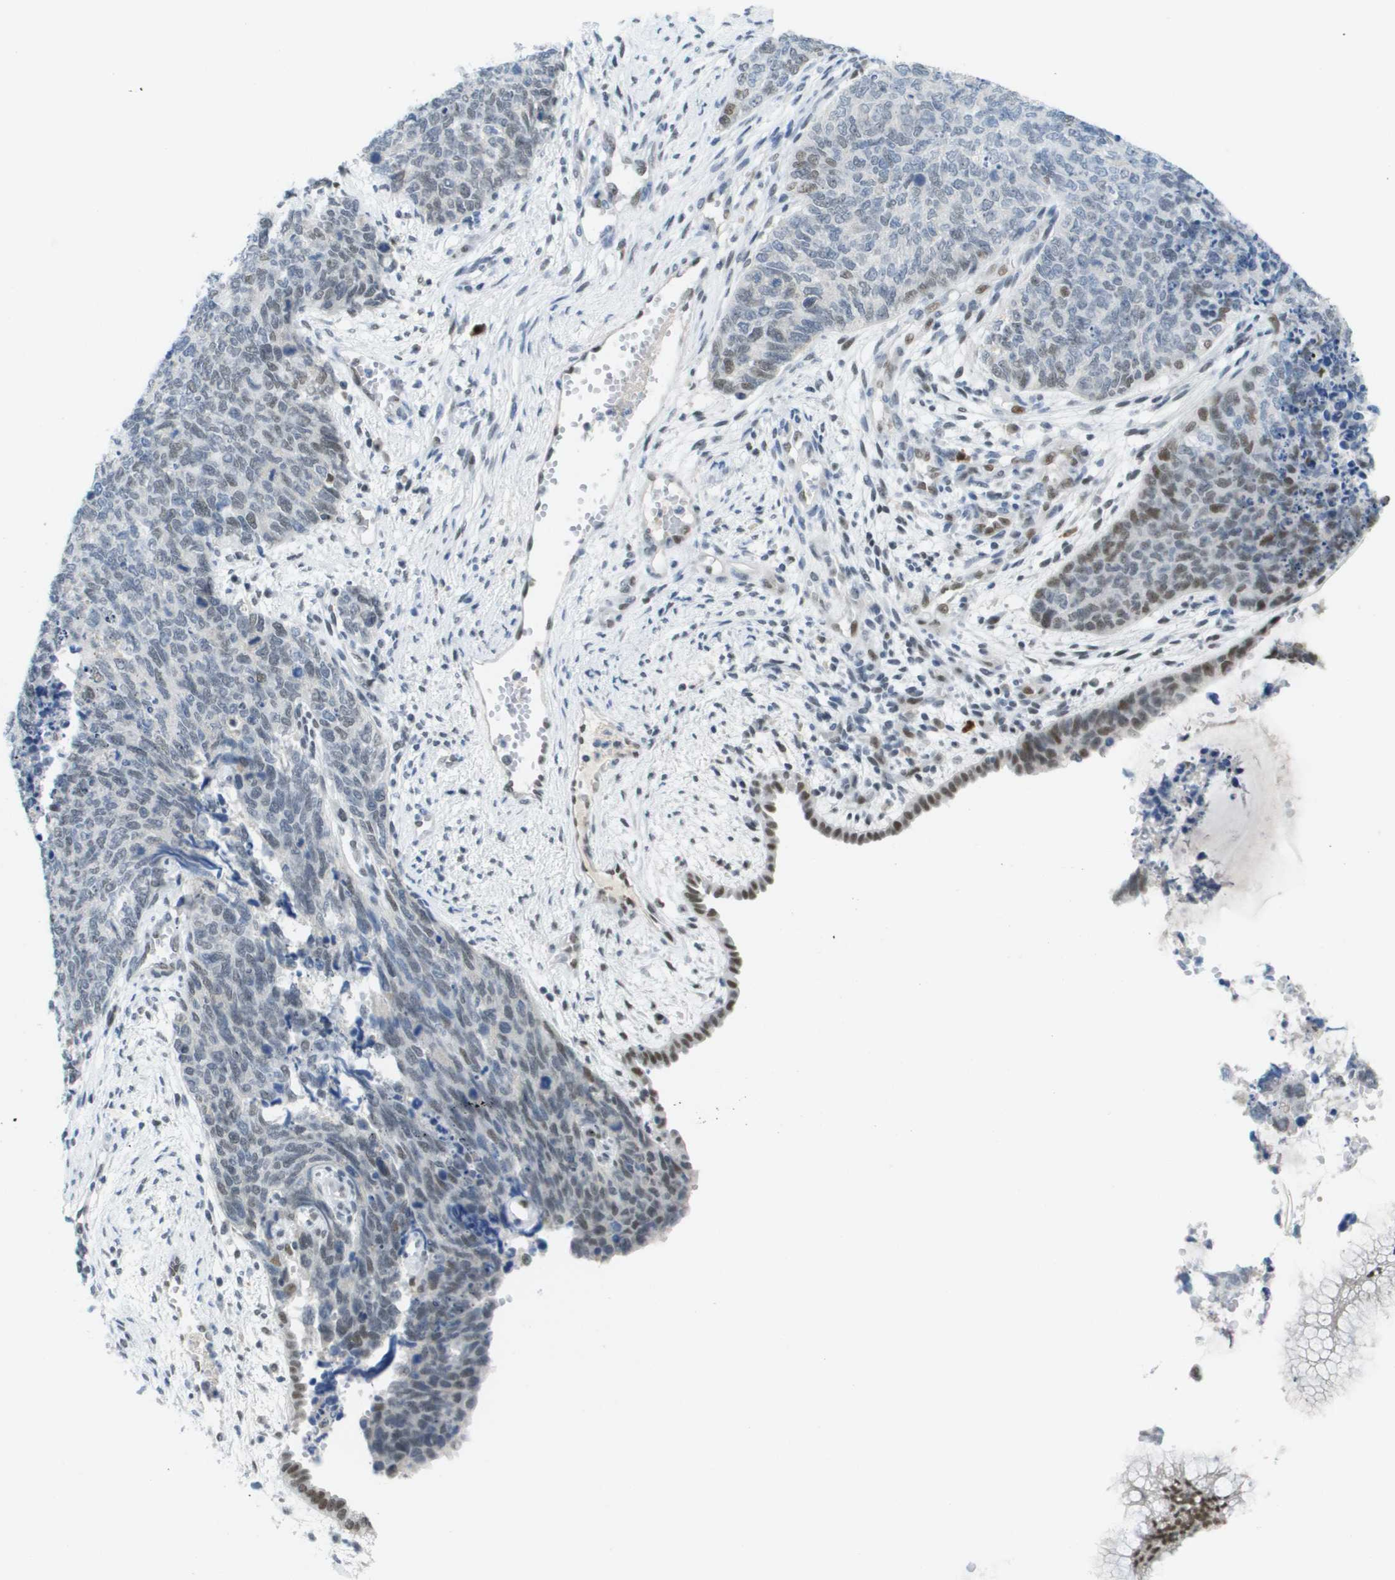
{"staining": {"intensity": "moderate", "quantity": "<25%", "location": "nuclear"}, "tissue": "cervical cancer", "cell_type": "Tumor cells", "image_type": "cancer", "snomed": [{"axis": "morphology", "description": "Squamous cell carcinoma, NOS"}, {"axis": "topography", "description": "Cervix"}], "caption": "Immunohistochemical staining of human squamous cell carcinoma (cervical) exhibits moderate nuclear protein expression in approximately <25% of tumor cells.", "gene": "TP53RK", "patient": {"sex": "female", "age": 63}}